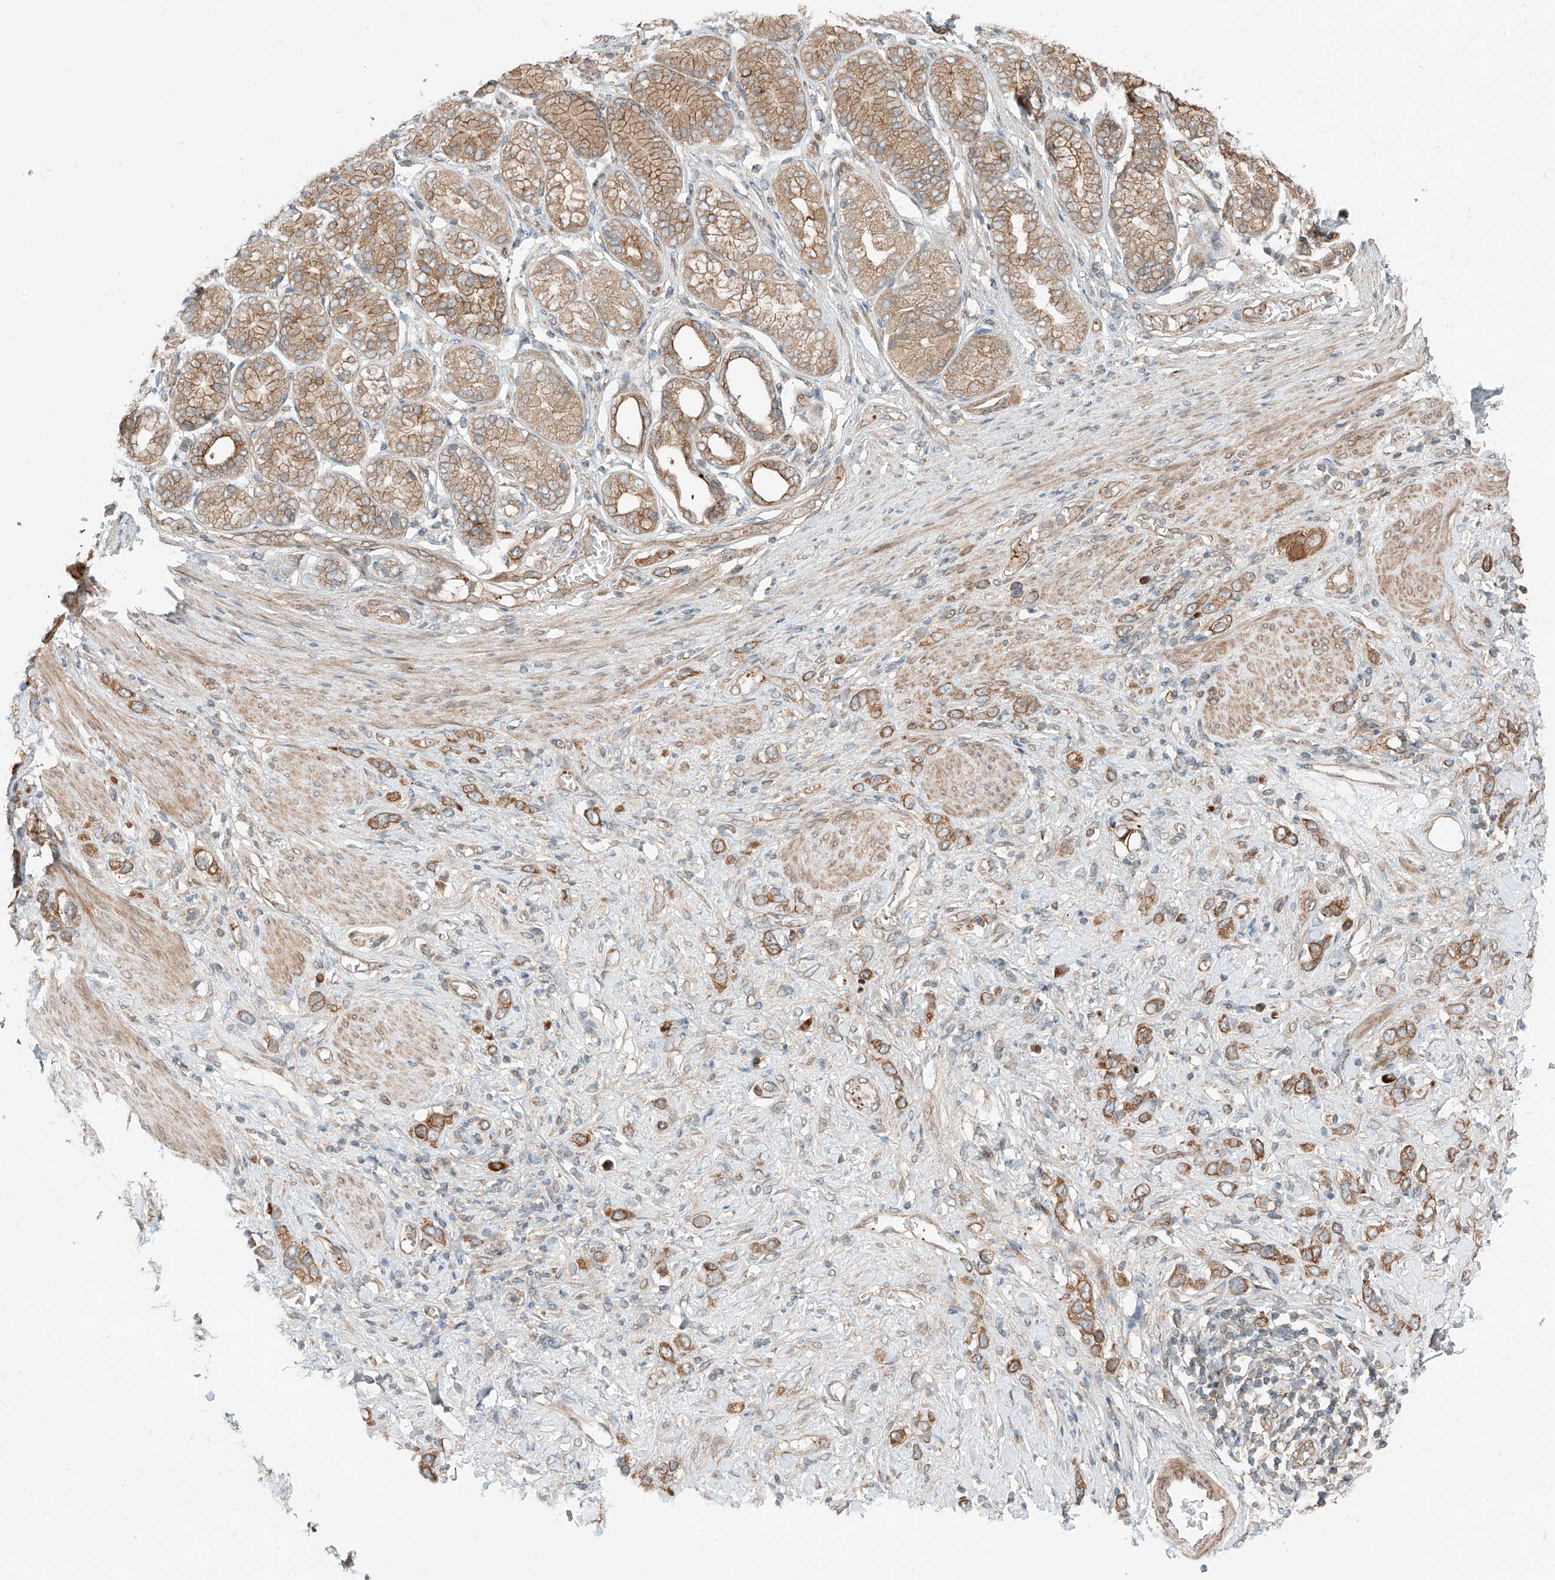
{"staining": {"intensity": "moderate", "quantity": ">75%", "location": "cytoplasmic/membranous"}, "tissue": "stomach cancer", "cell_type": "Tumor cells", "image_type": "cancer", "snomed": [{"axis": "morphology", "description": "Normal tissue, NOS"}, {"axis": "morphology", "description": "Adenocarcinoma, NOS"}, {"axis": "topography", "description": "Stomach, upper"}, {"axis": "topography", "description": "Stomach"}], "caption": "Immunohistochemical staining of human stomach cancer displays medium levels of moderate cytoplasmic/membranous protein staining in approximately >75% of tumor cells.", "gene": "CEP162", "patient": {"sex": "female", "age": 65}}